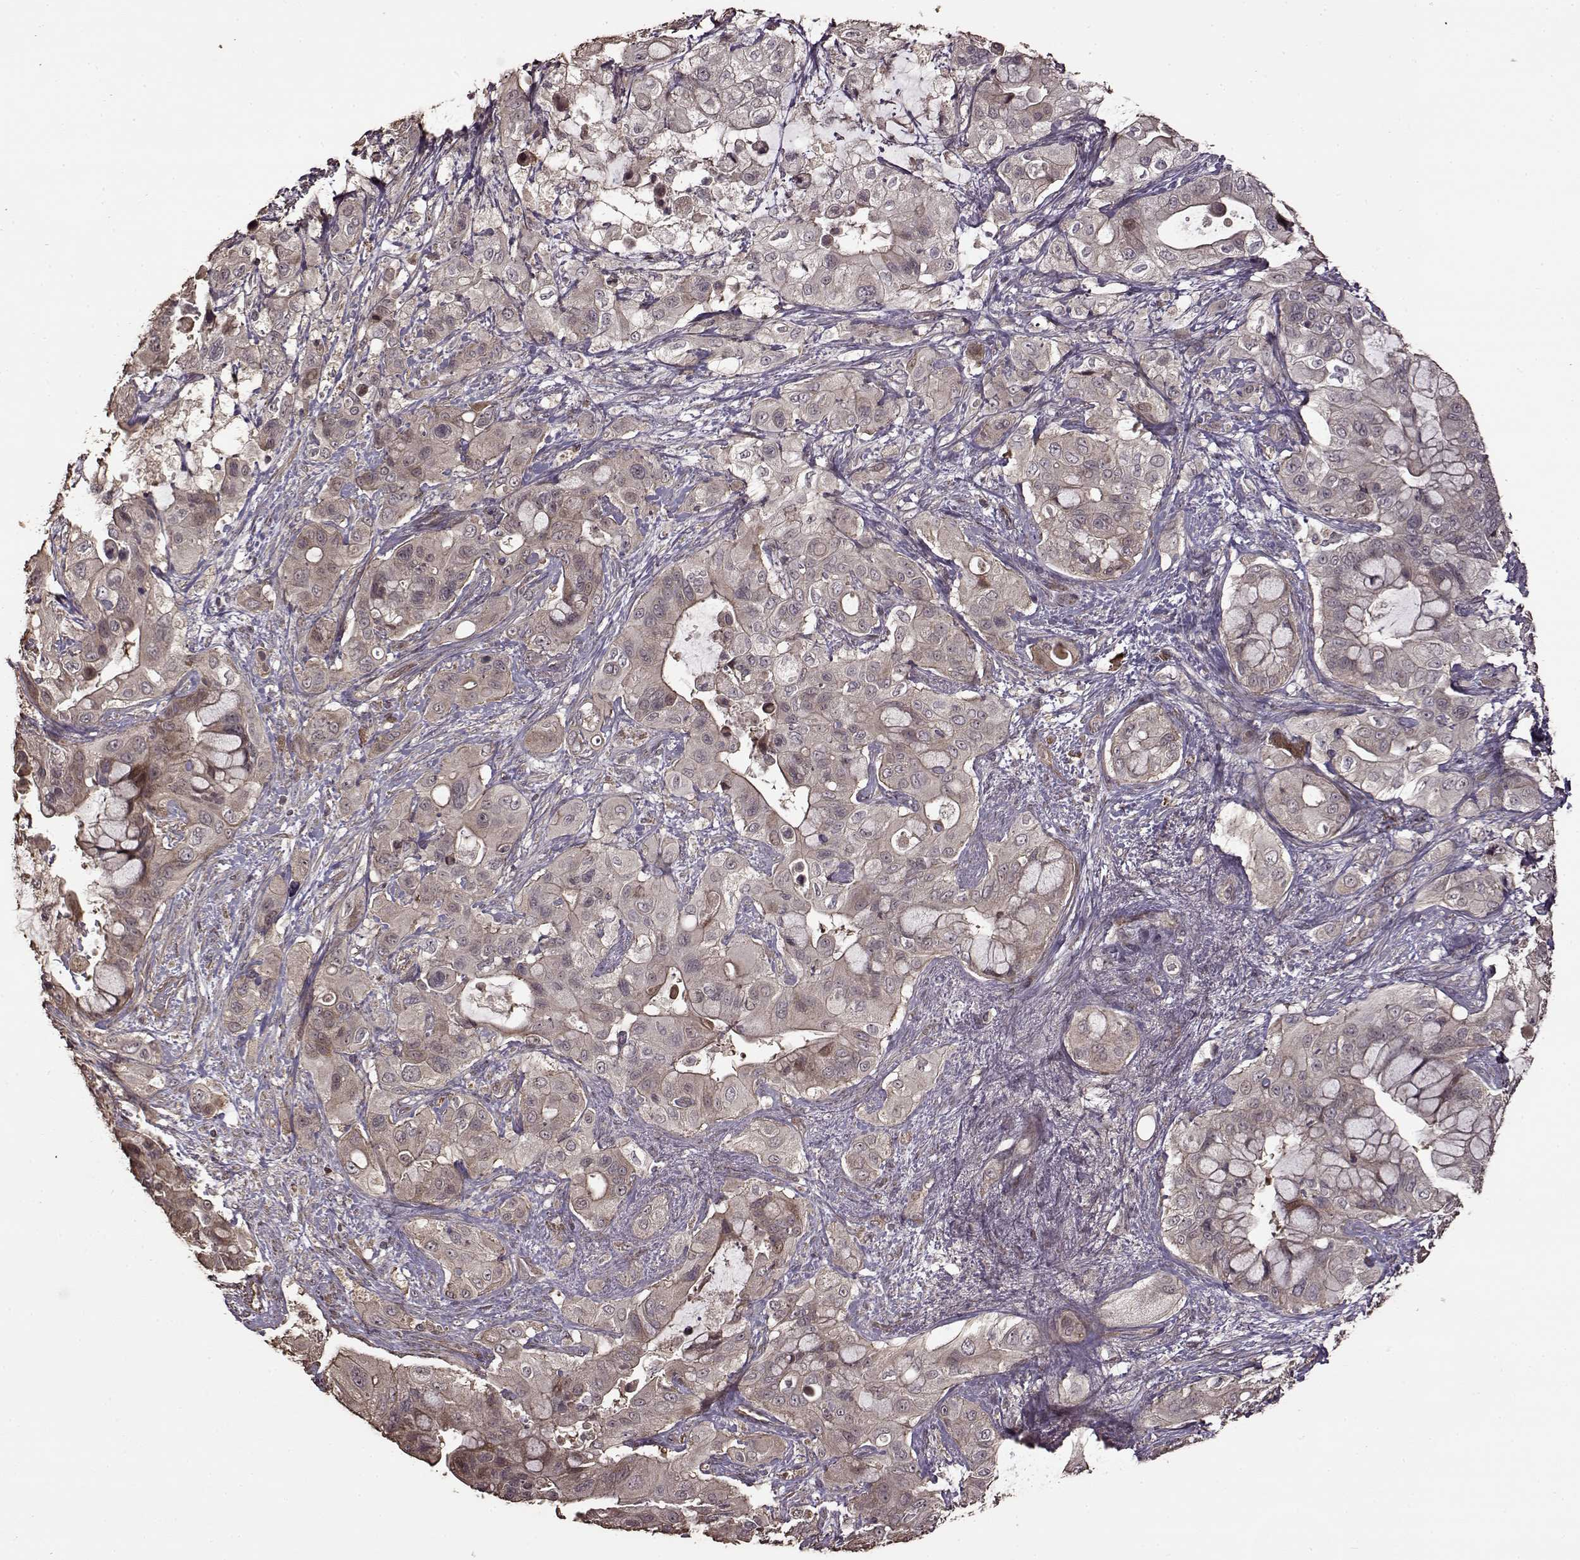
{"staining": {"intensity": "weak", "quantity": "25%-75%", "location": "cytoplasmic/membranous"}, "tissue": "pancreatic cancer", "cell_type": "Tumor cells", "image_type": "cancer", "snomed": [{"axis": "morphology", "description": "Adenocarcinoma, NOS"}, {"axis": "topography", "description": "Pancreas"}], "caption": "Protein analysis of pancreatic cancer (adenocarcinoma) tissue demonstrates weak cytoplasmic/membranous expression in about 25%-75% of tumor cells.", "gene": "FBXW11", "patient": {"sex": "male", "age": 71}}